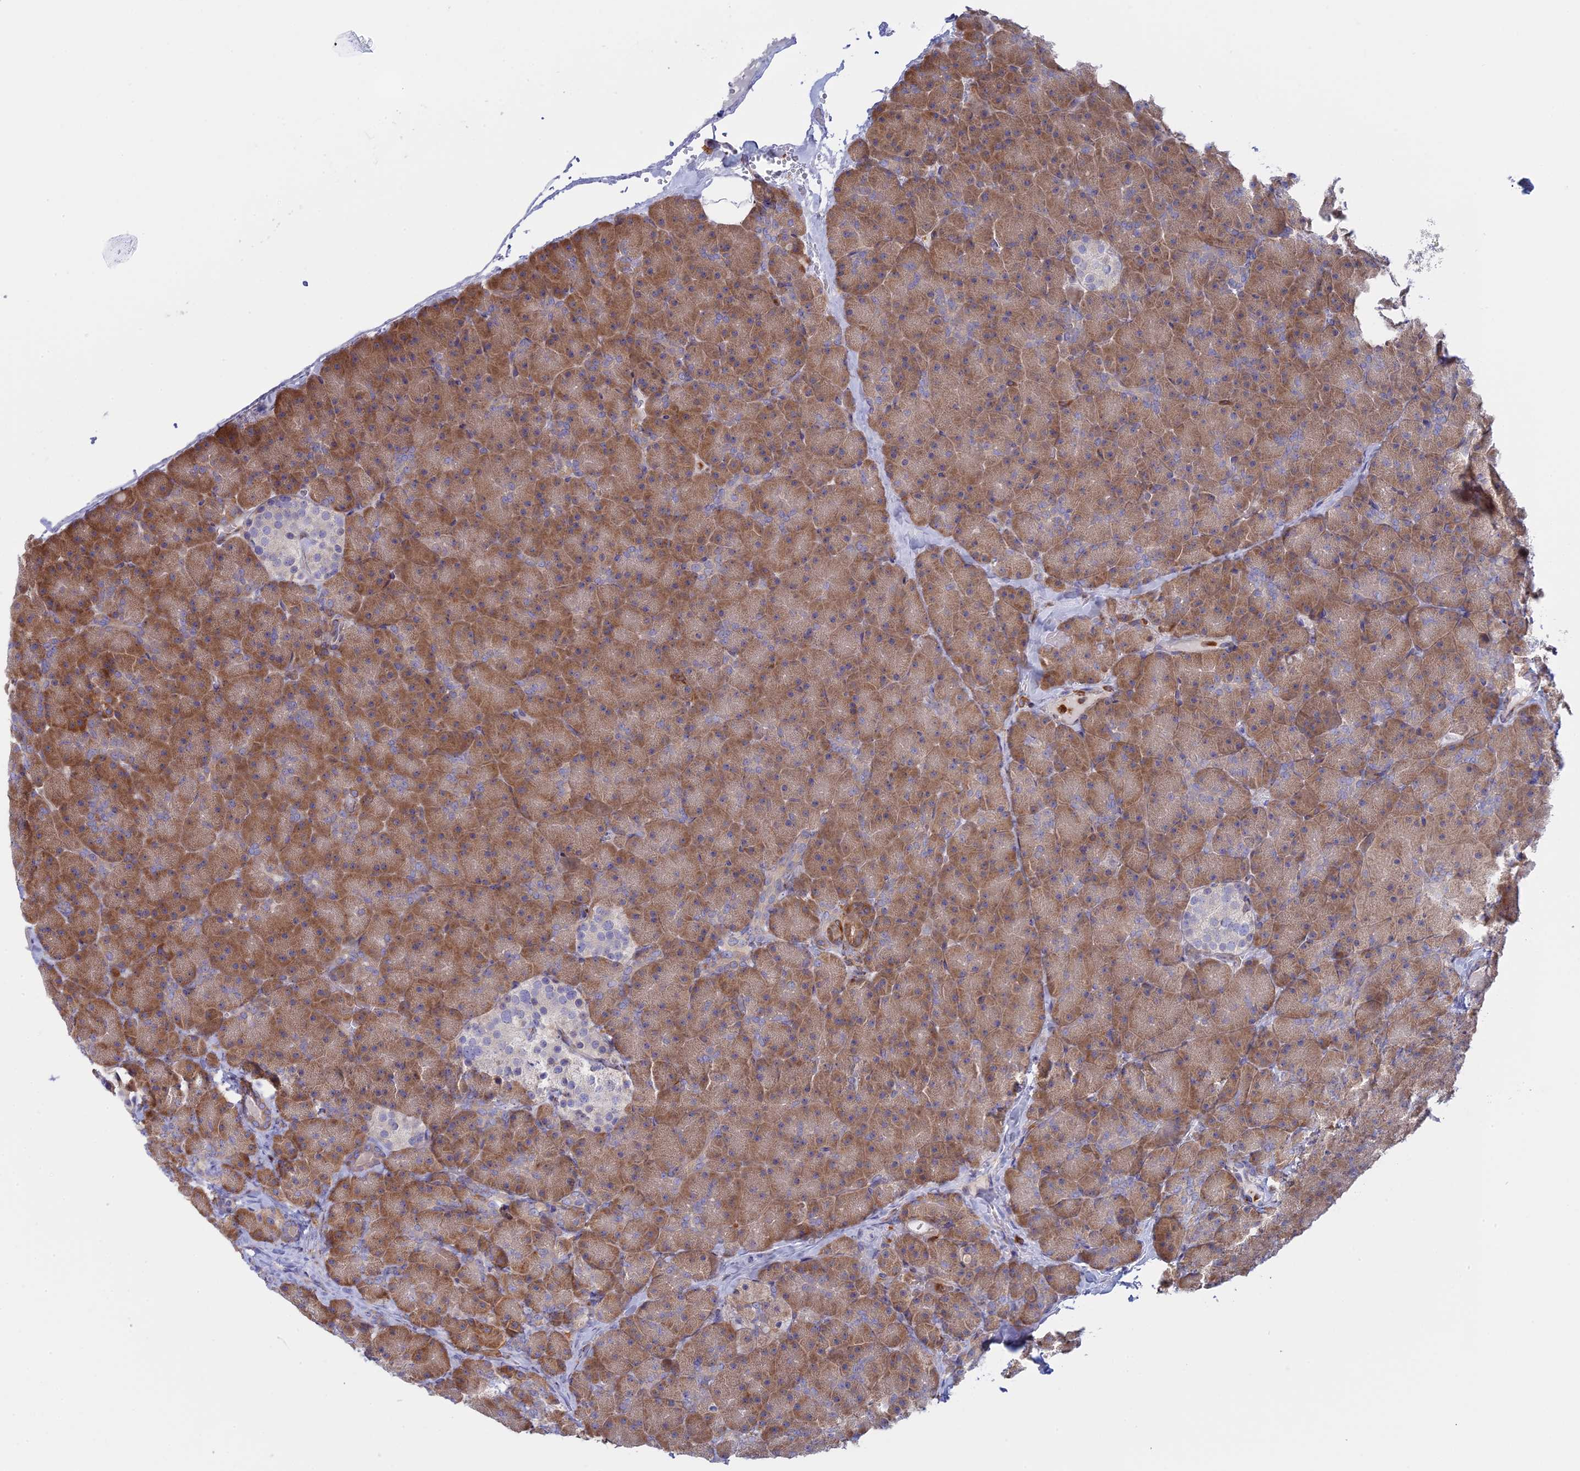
{"staining": {"intensity": "moderate", "quantity": ">75%", "location": "cytoplasmic/membranous"}, "tissue": "pancreas", "cell_type": "Exocrine glandular cells", "image_type": "normal", "snomed": [{"axis": "morphology", "description": "Normal tissue, NOS"}, {"axis": "topography", "description": "Pancreas"}], "caption": "Moderate cytoplasmic/membranous expression is appreciated in approximately >75% of exocrine glandular cells in unremarkable pancreas.", "gene": "GMIP", "patient": {"sex": "male", "age": 36}}